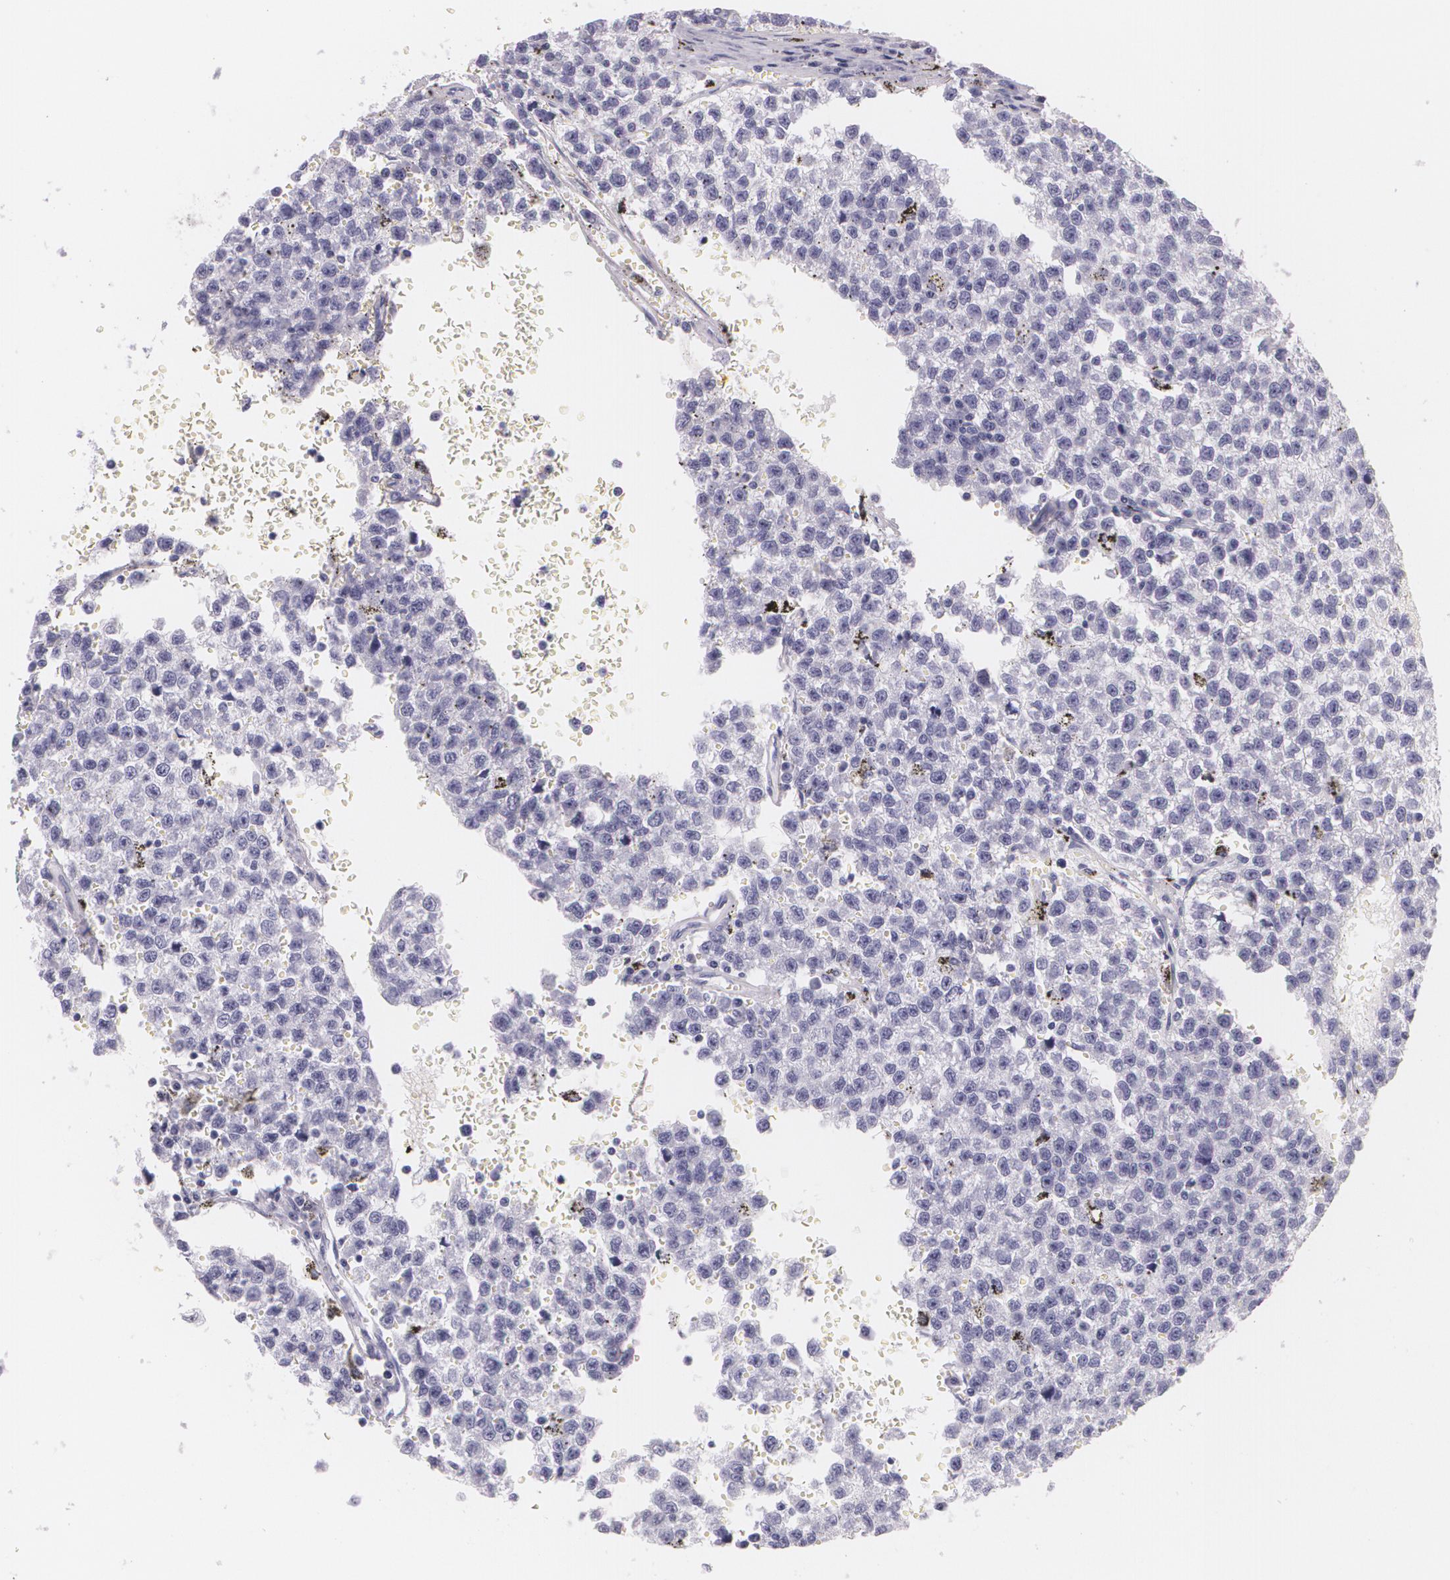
{"staining": {"intensity": "negative", "quantity": "none", "location": "none"}, "tissue": "testis cancer", "cell_type": "Tumor cells", "image_type": "cancer", "snomed": [{"axis": "morphology", "description": "Seminoma, NOS"}, {"axis": "topography", "description": "Testis"}], "caption": "The micrograph displays no significant staining in tumor cells of testis seminoma.", "gene": "DLG4", "patient": {"sex": "male", "age": 35}}